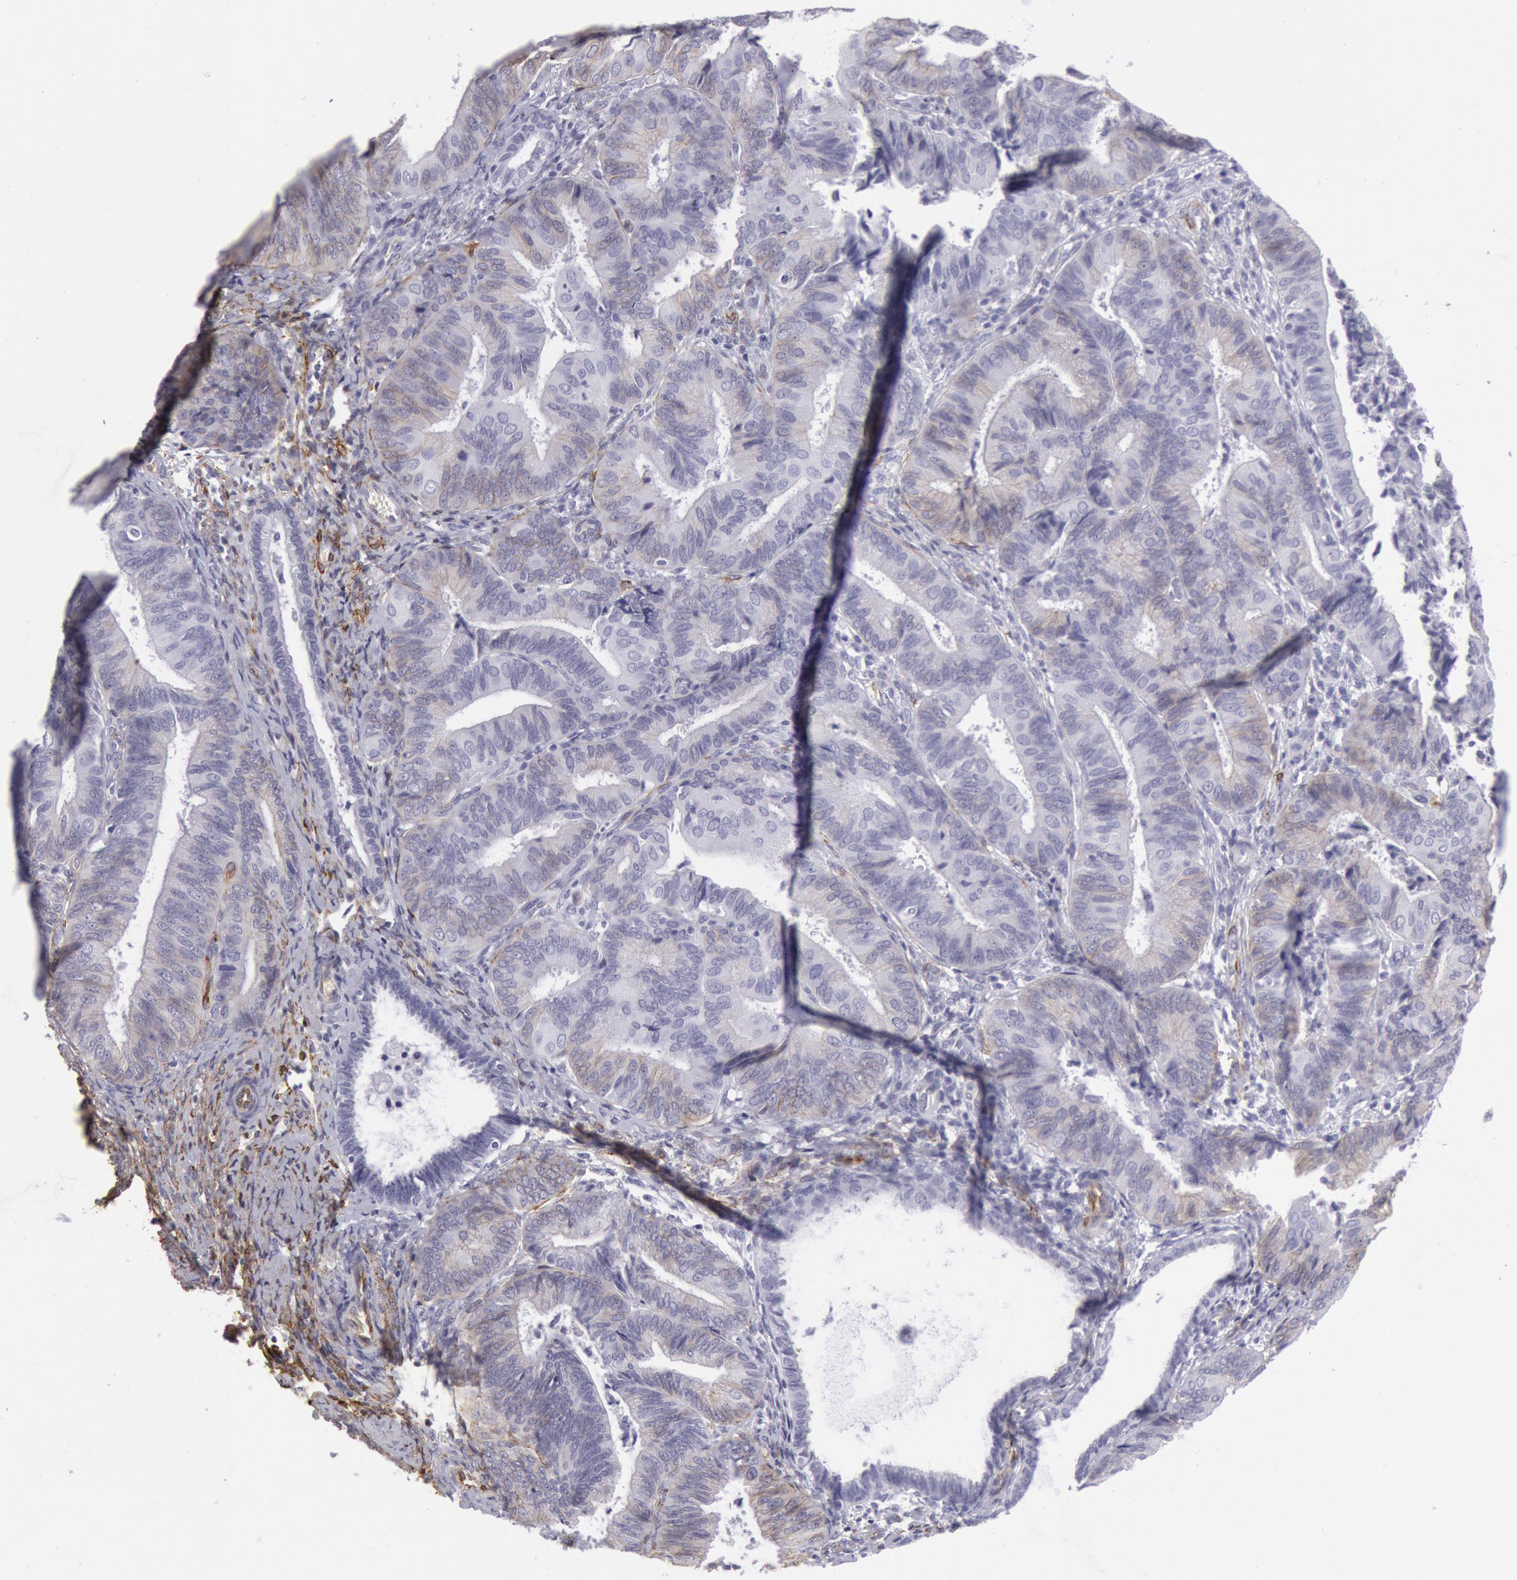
{"staining": {"intensity": "negative", "quantity": "none", "location": "none"}, "tissue": "endometrial cancer", "cell_type": "Tumor cells", "image_type": "cancer", "snomed": [{"axis": "morphology", "description": "Adenocarcinoma, NOS"}, {"axis": "topography", "description": "Endometrium"}], "caption": "Tumor cells are negative for protein expression in human adenocarcinoma (endometrial).", "gene": "CDH13", "patient": {"sex": "female", "age": 63}}